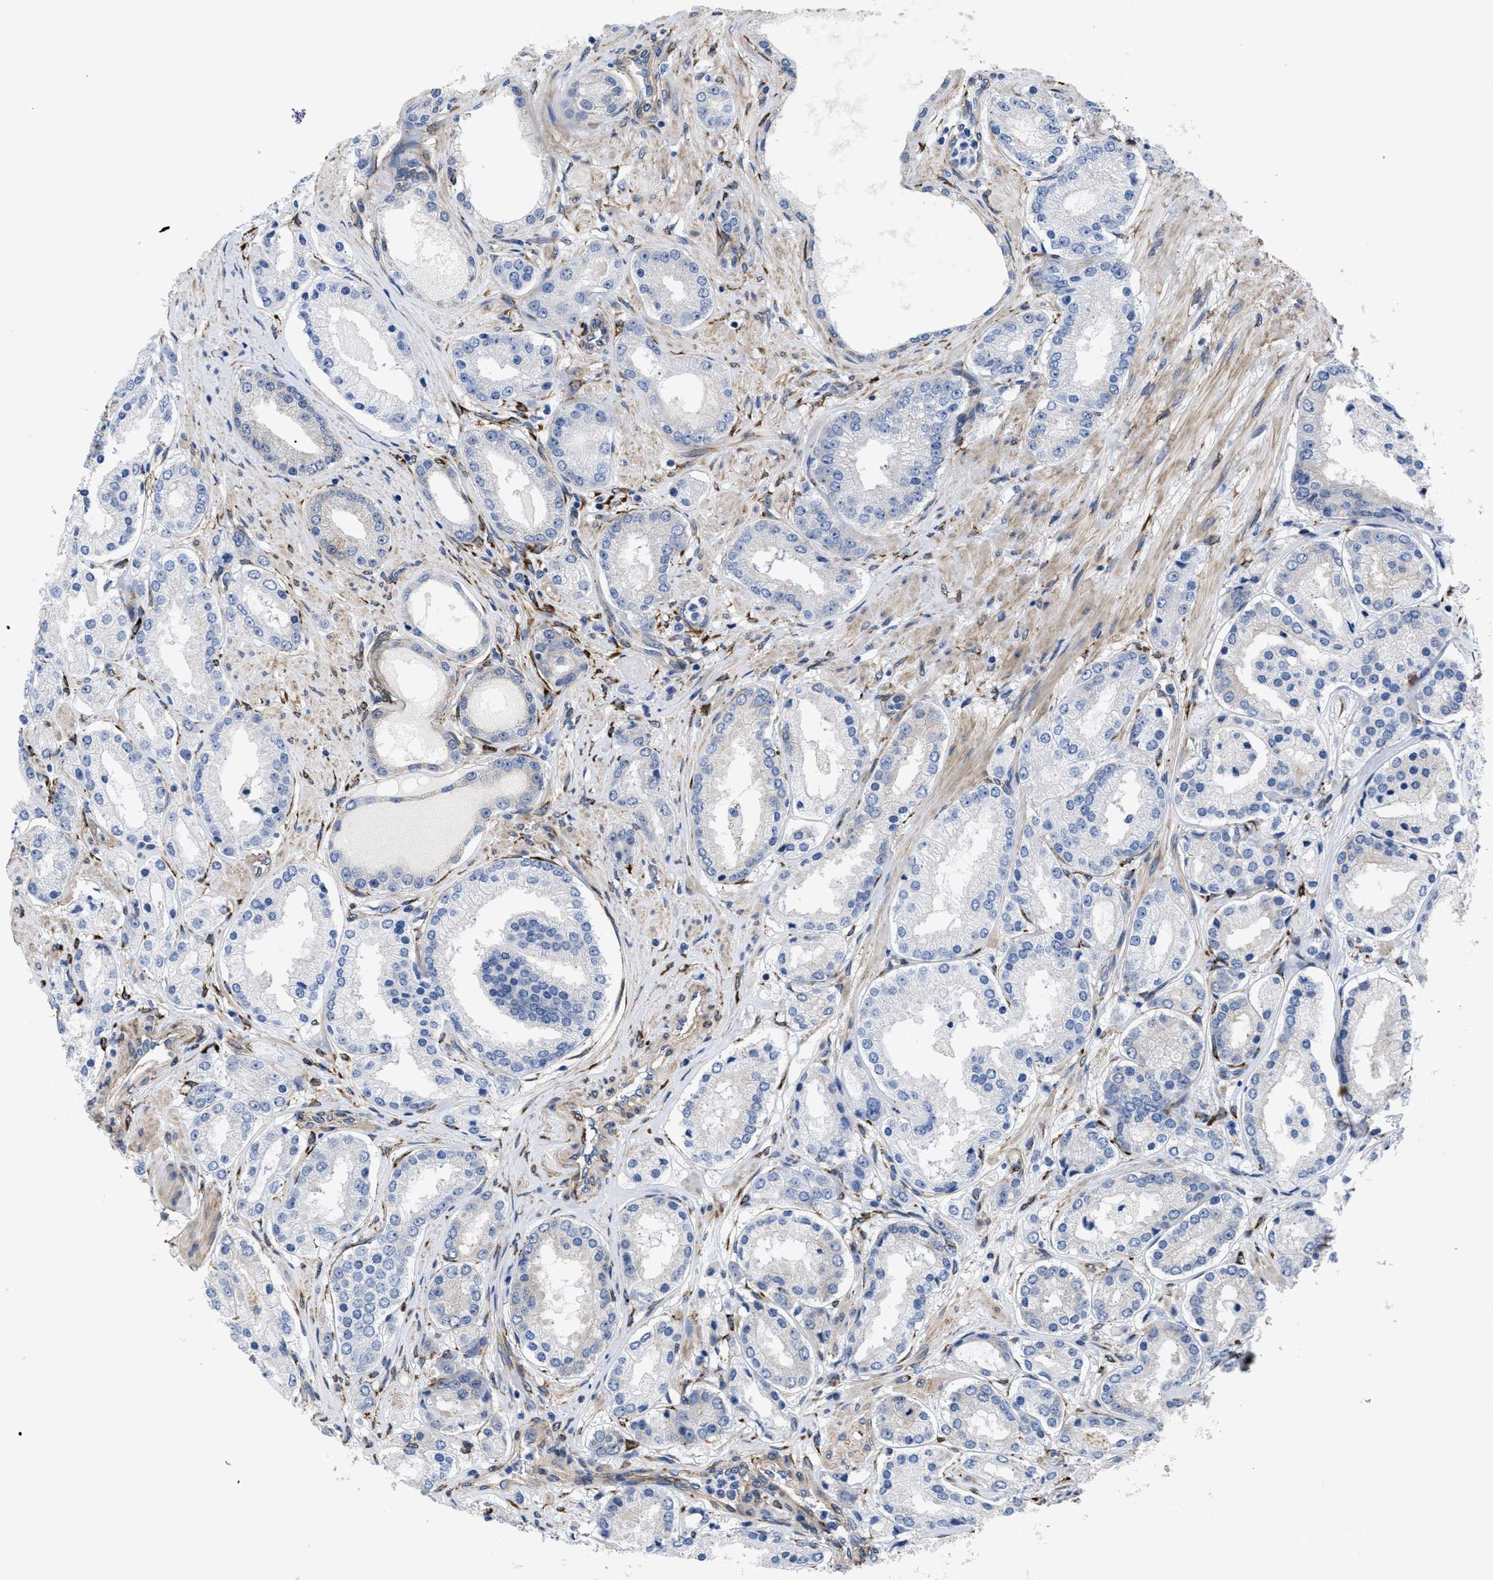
{"staining": {"intensity": "negative", "quantity": "none", "location": "none"}, "tissue": "prostate cancer", "cell_type": "Tumor cells", "image_type": "cancer", "snomed": [{"axis": "morphology", "description": "Adenocarcinoma, Low grade"}, {"axis": "topography", "description": "Prostate"}], "caption": "Human prostate cancer stained for a protein using immunohistochemistry exhibits no staining in tumor cells.", "gene": "SQLE", "patient": {"sex": "male", "age": 63}}